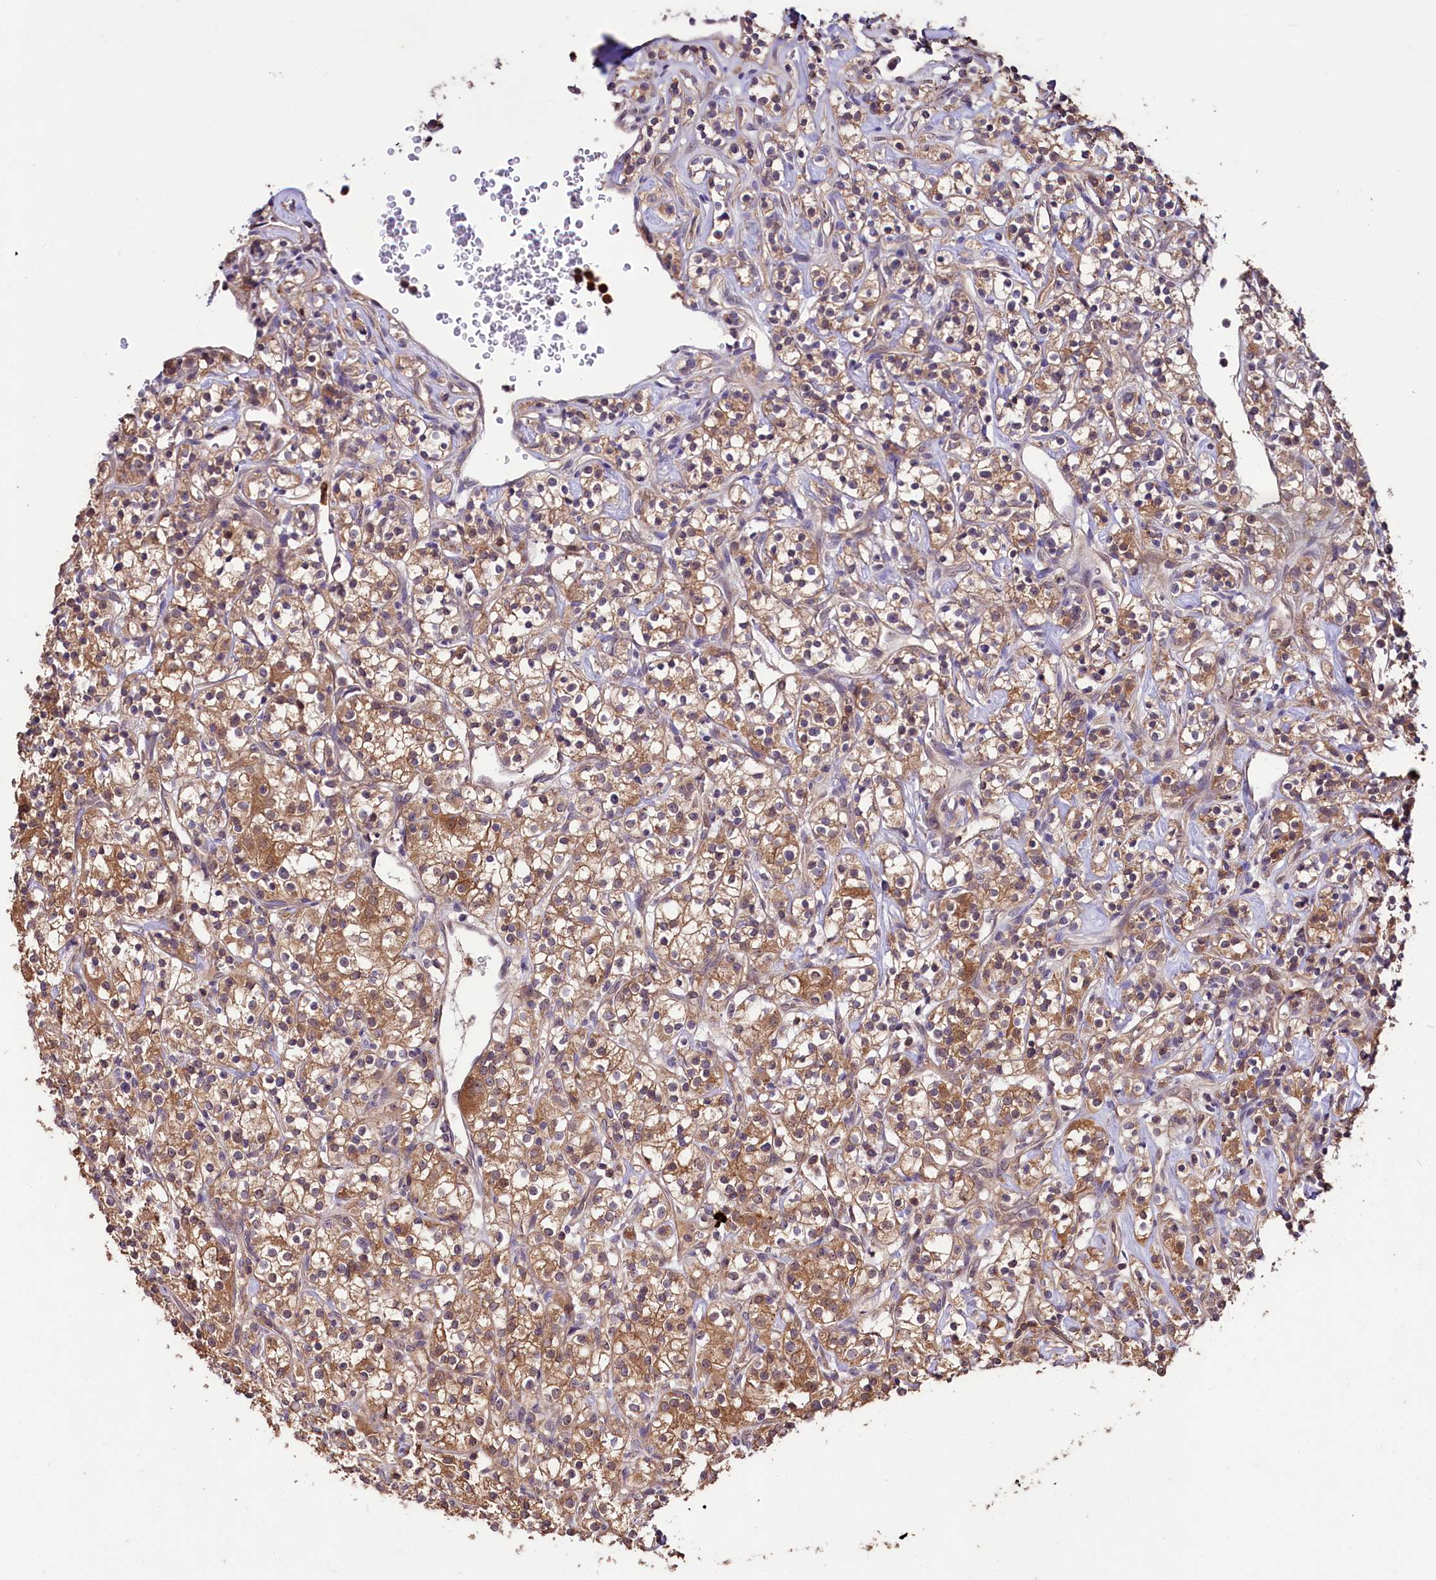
{"staining": {"intensity": "moderate", "quantity": ">75%", "location": "cytoplasmic/membranous"}, "tissue": "renal cancer", "cell_type": "Tumor cells", "image_type": "cancer", "snomed": [{"axis": "morphology", "description": "Adenocarcinoma, NOS"}, {"axis": "topography", "description": "Kidney"}], "caption": "Renal cancer (adenocarcinoma) stained with a protein marker shows moderate staining in tumor cells.", "gene": "KLRB1", "patient": {"sex": "male", "age": 77}}